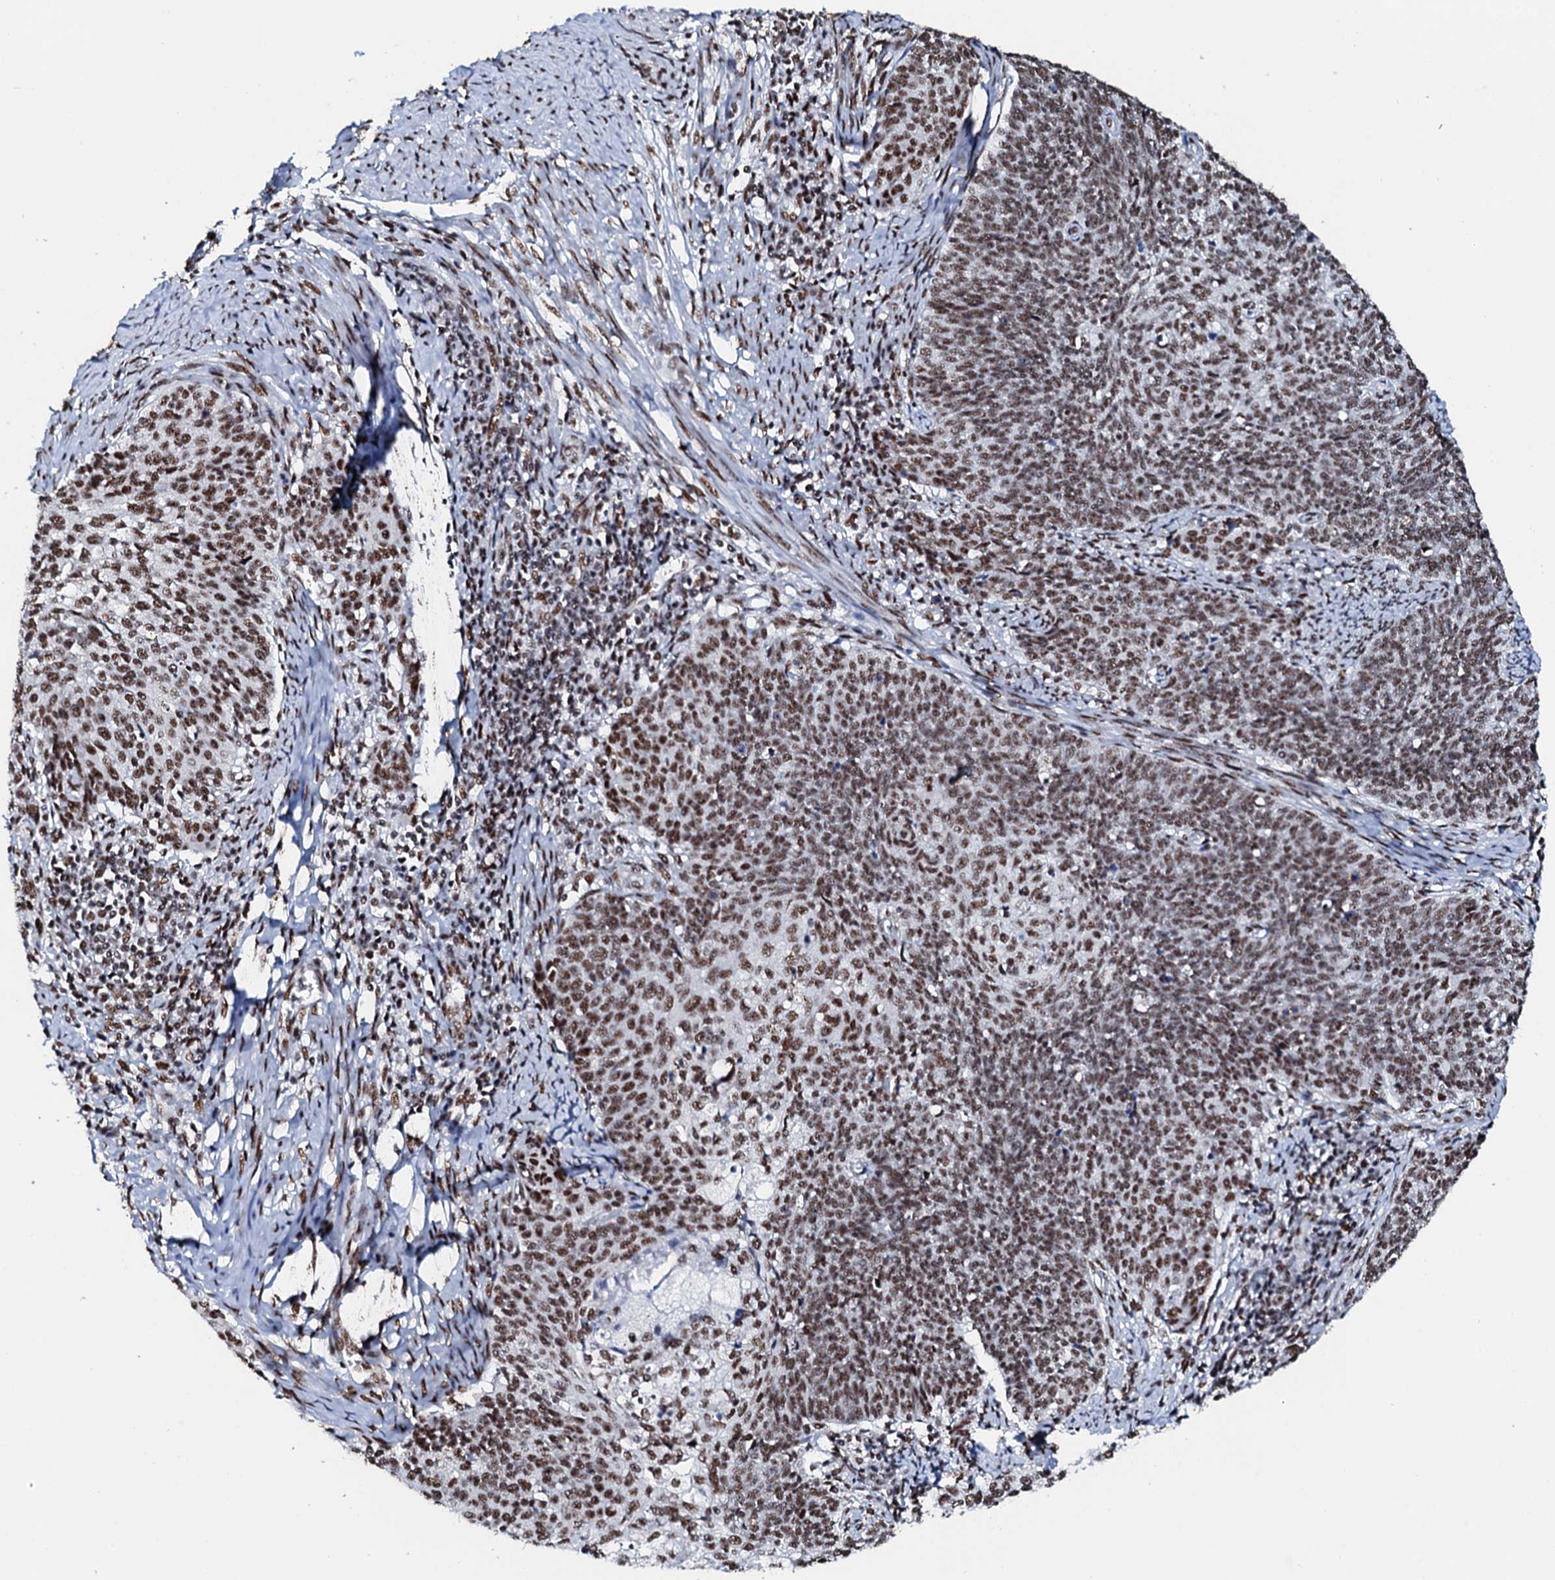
{"staining": {"intensity": "moderate", "quantity": ">75%", "location": "nuclear"}, "tissue": "cervical cancer", "cell_type": "Tumor cells", "image_type": "cancer", "snomed": [{"axis": "morphology", "description": "Squamous cell carcinoma, NOS"}, {"axis": "topography", "description": "Cervix"}], "caption": "A brown stain labels moderate nuclear staining of a protein in human cervical cancer (squamous cell carcinoma) tumor cells. The staining is performed using DAB (3,3'-diaminobenzidine) brown chromogen to label protein expression. The nuclei are counter-stained blue using hematoxylin.", "gene": "NKAPD1", "patient": {"sex": "female", "age": 39}}